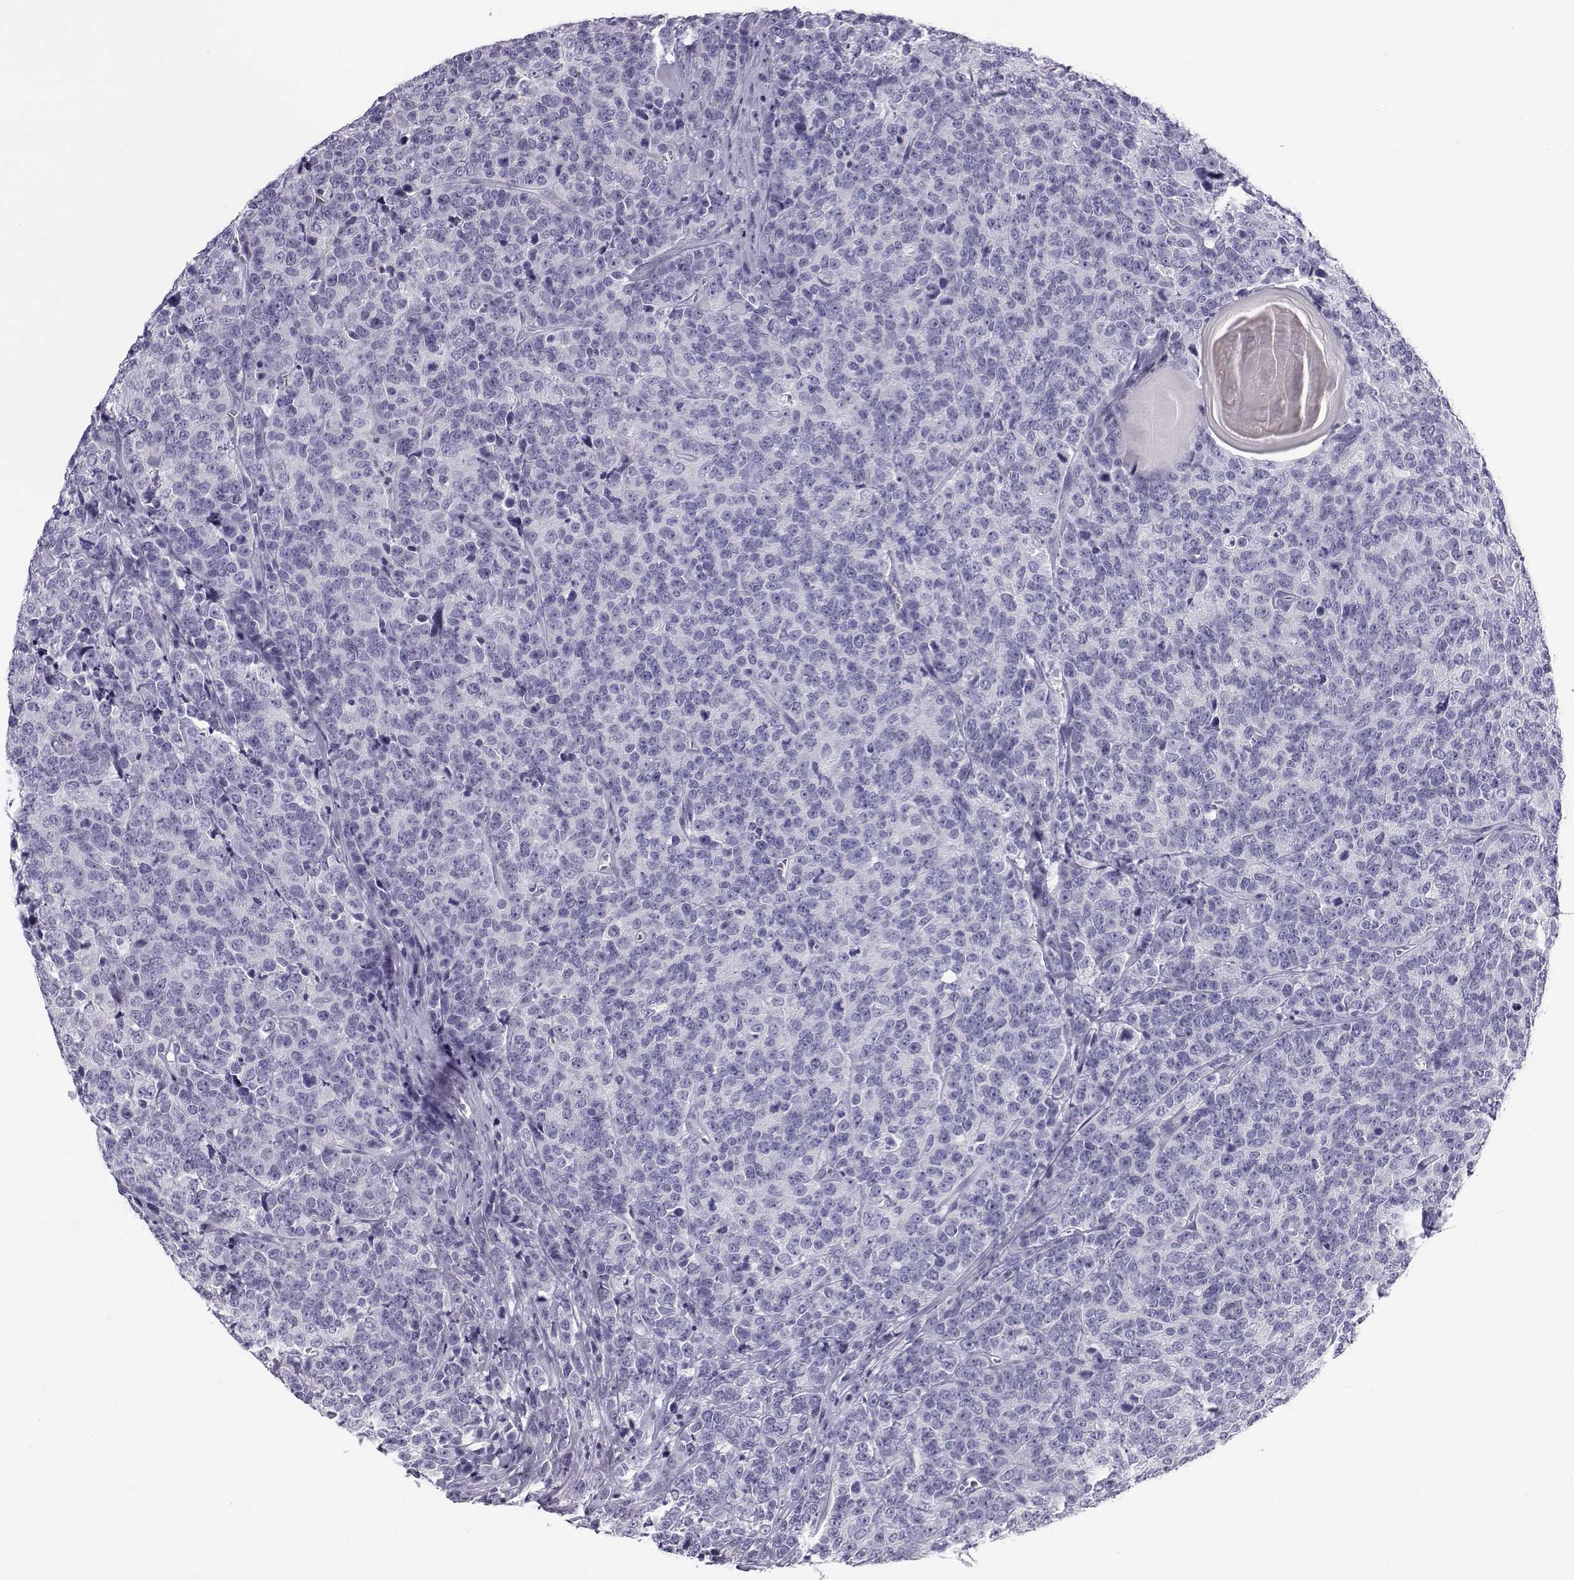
{"staining": {"intensity": "negative", "quantity": "none", "location": "none"}, "tissue": "prostate cancer", "cell_type": "Tumor cells", "image_type": "cancer", "snomed": [{"axis": "morphology", "description": "Adenocarcinoma, NOS"}, {"axis": "topography", "description": "Prostate"}], "caption": "Tumor cells are negative for protein expression in human adenocarcinoma (prostate).", "gene": "RNASE12", "patient": {"sex": "male", "age": 67}}